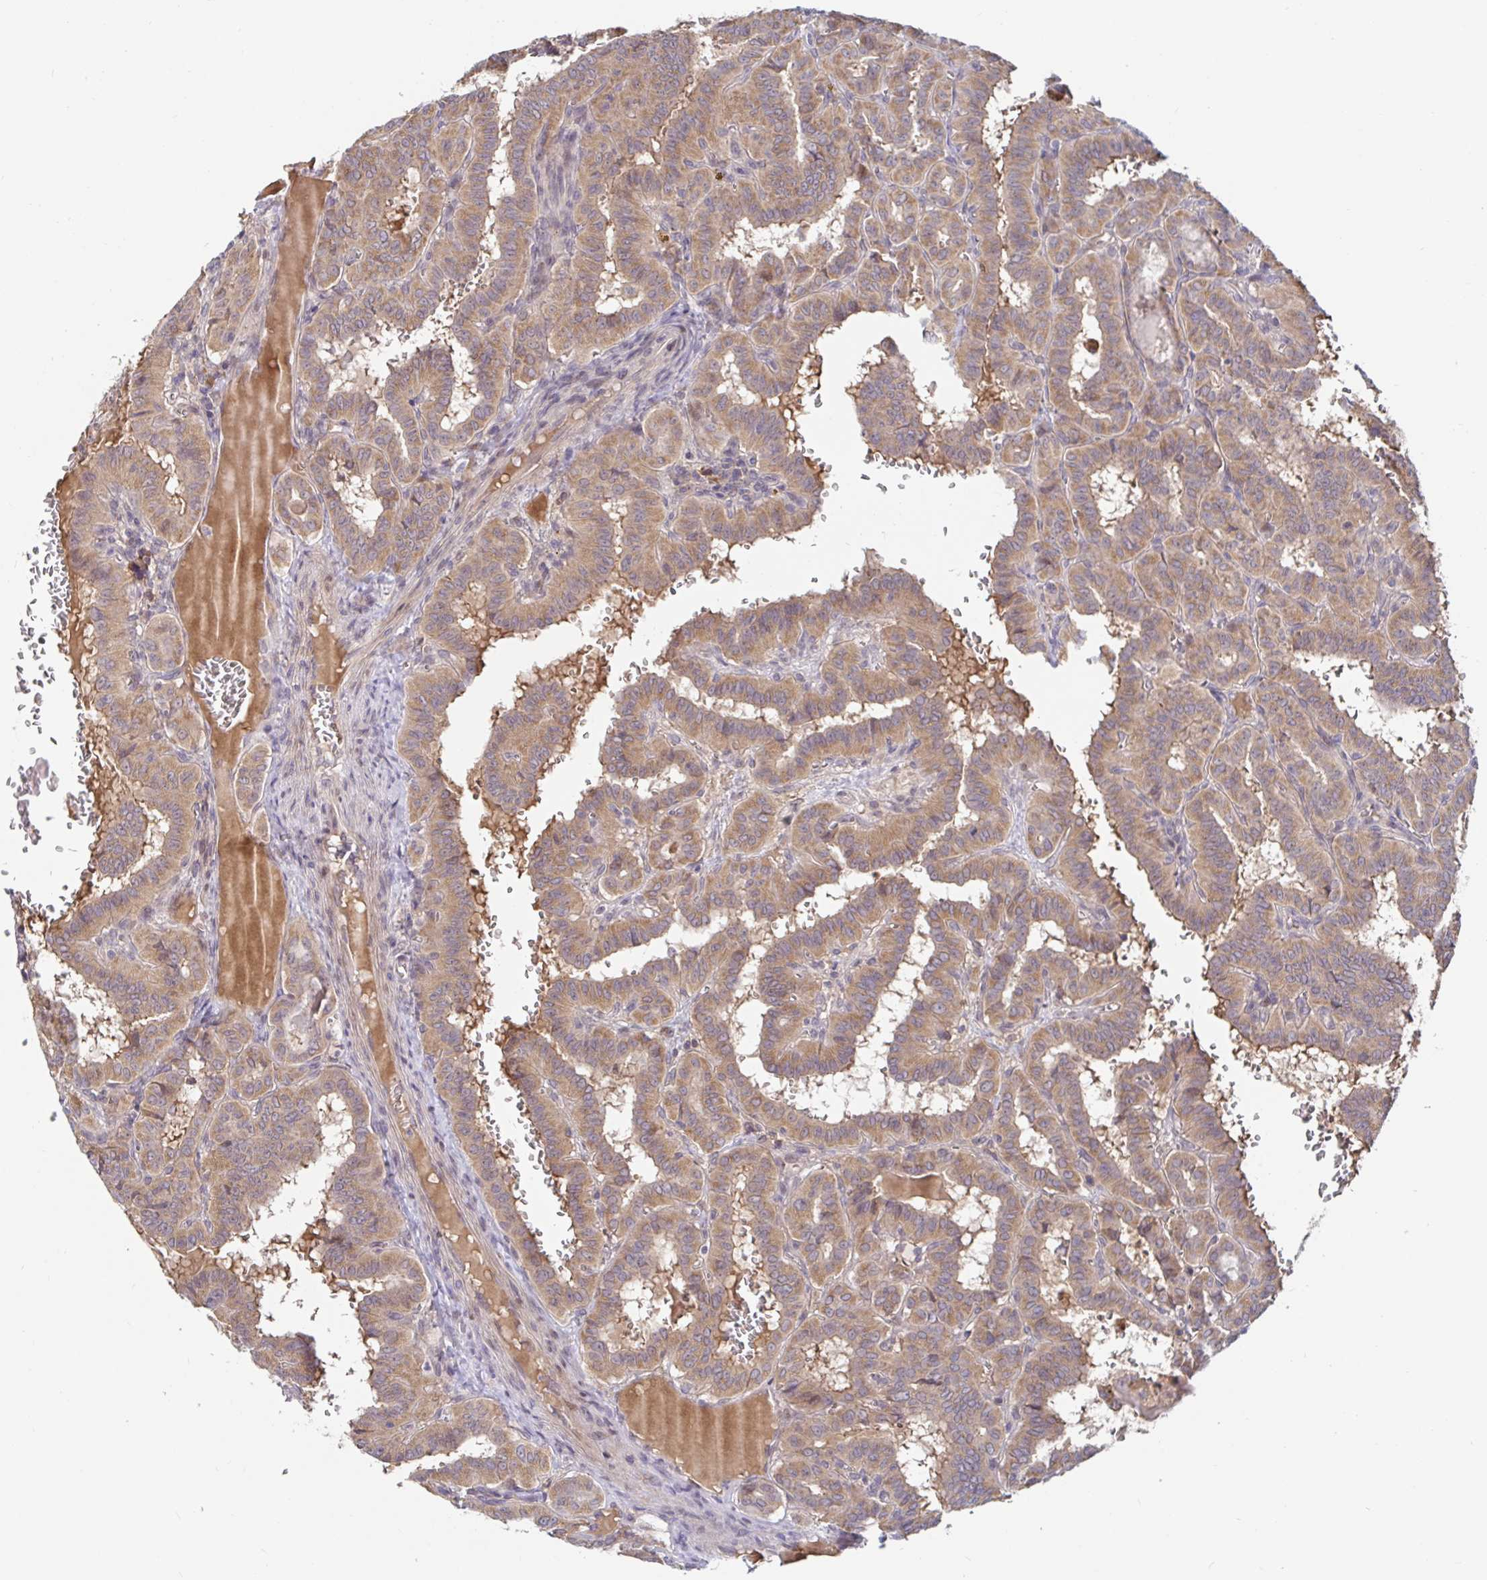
{"staining": {"intensity": "moderate", "quantity": ">75%", "location": "cytoplasmic/membranous"}, "tissue": "thyroid cancer", "cell_type": "Tumor cells", "image_type": "cancer", "snomed": [{"axis": "morphology", "description": "Papillary adenocarcinoma, NOS"}, {"axis": "topography", "description": "Thyroid gland"}], "caption": "The image exhibits staining of thyroid cancer (papillary adenocarcinoma), revealing moderate cytoplasmic/membranous protein positivity (brown color) within tumor cells.", "gene": "LARP1", "patient": {"sex": "female", "age": 21}}